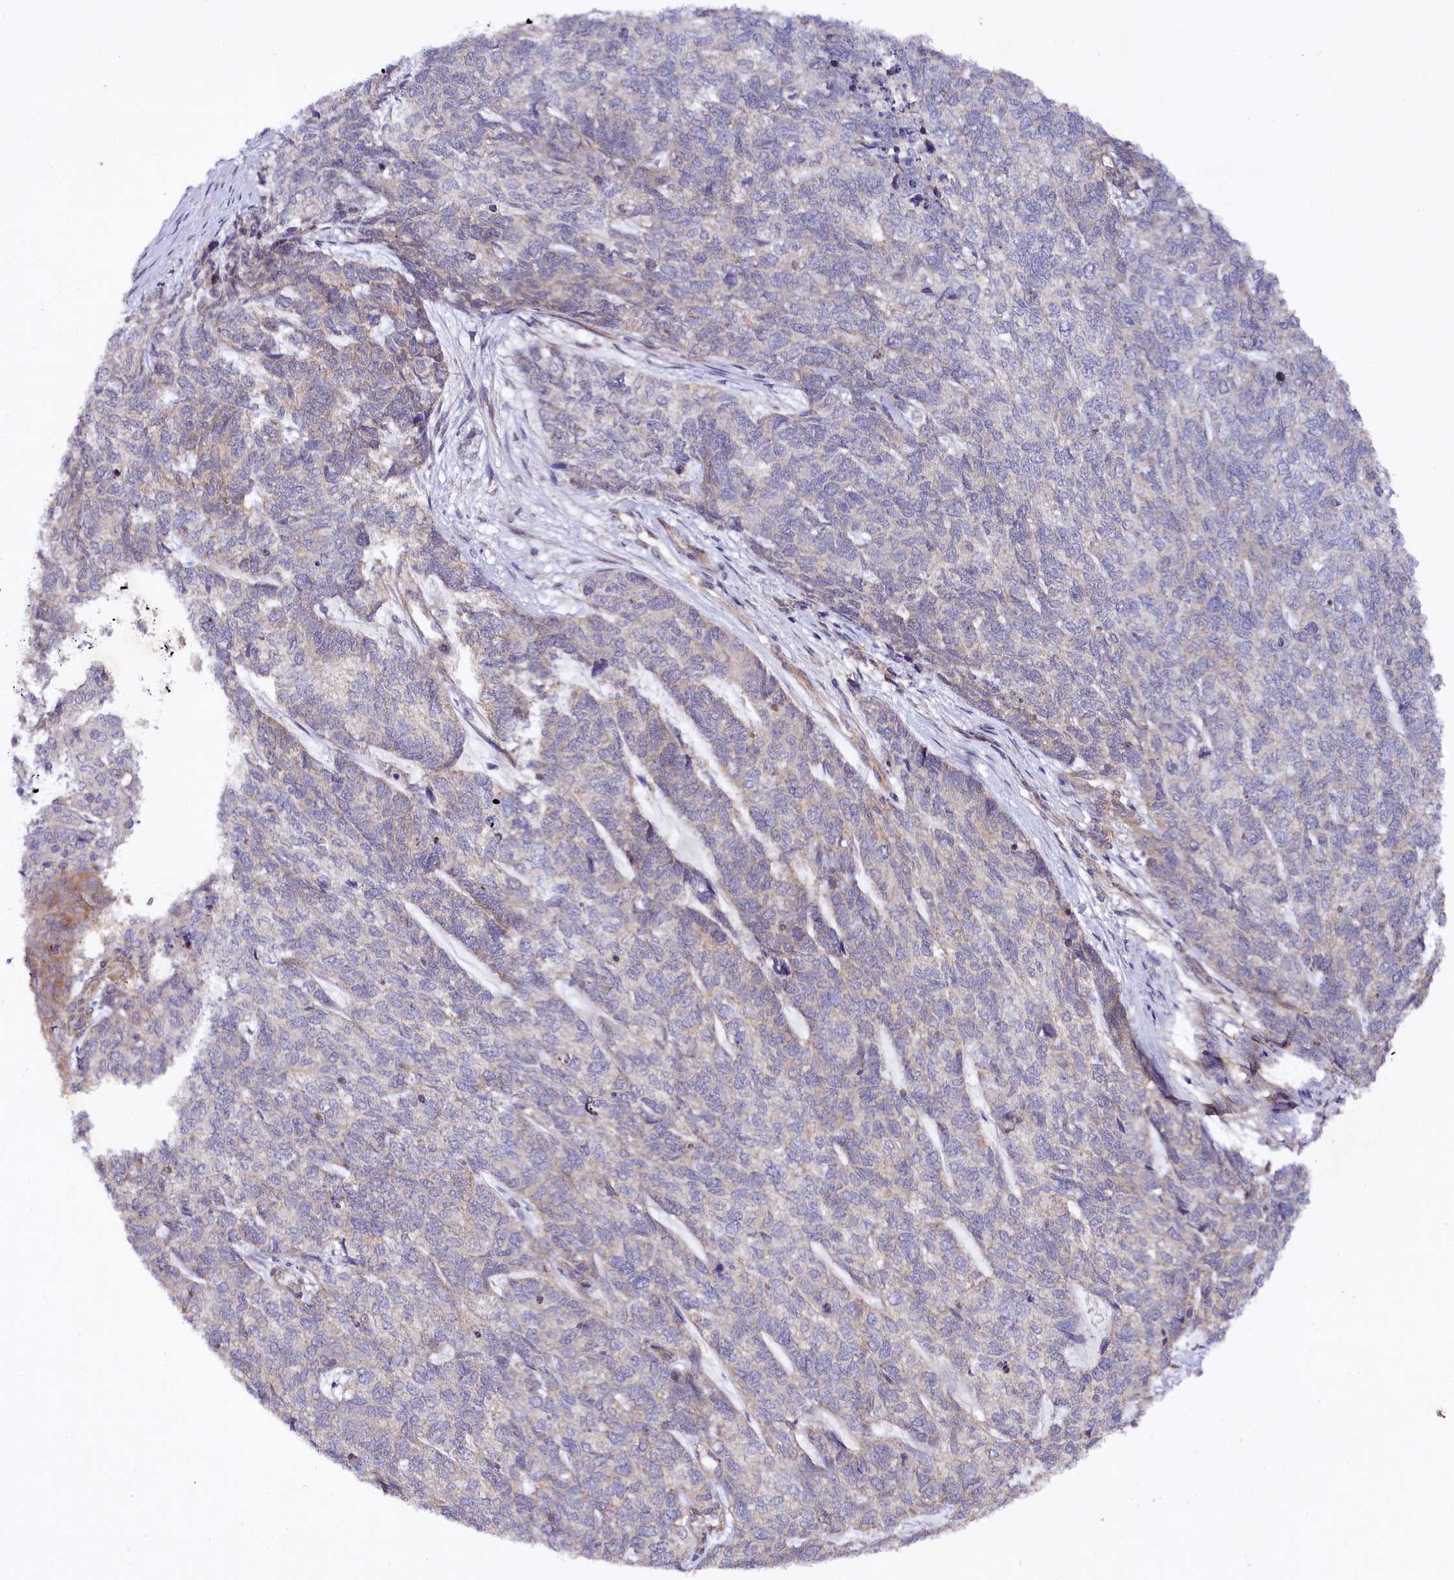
{"staining": {"intensity": "weak", "quantity": "<25%", "location": "cytoplasmic/membranous"}, "tissue": "cervical cancer", "cell_type": "Tumor cells", "image_type": "cancer", "snomed": [{"axis": "morphology", "description": "Squamous cell carcinoma, NOS"}, {"axis": "topography", "description": "Cervix"}], "caption": "There is no significant staining in tumor cells of cervical cancer (squamous cell carcinoma).", "gene": "PHLDB1", "patient": {"sex": "female", "age": 63}}